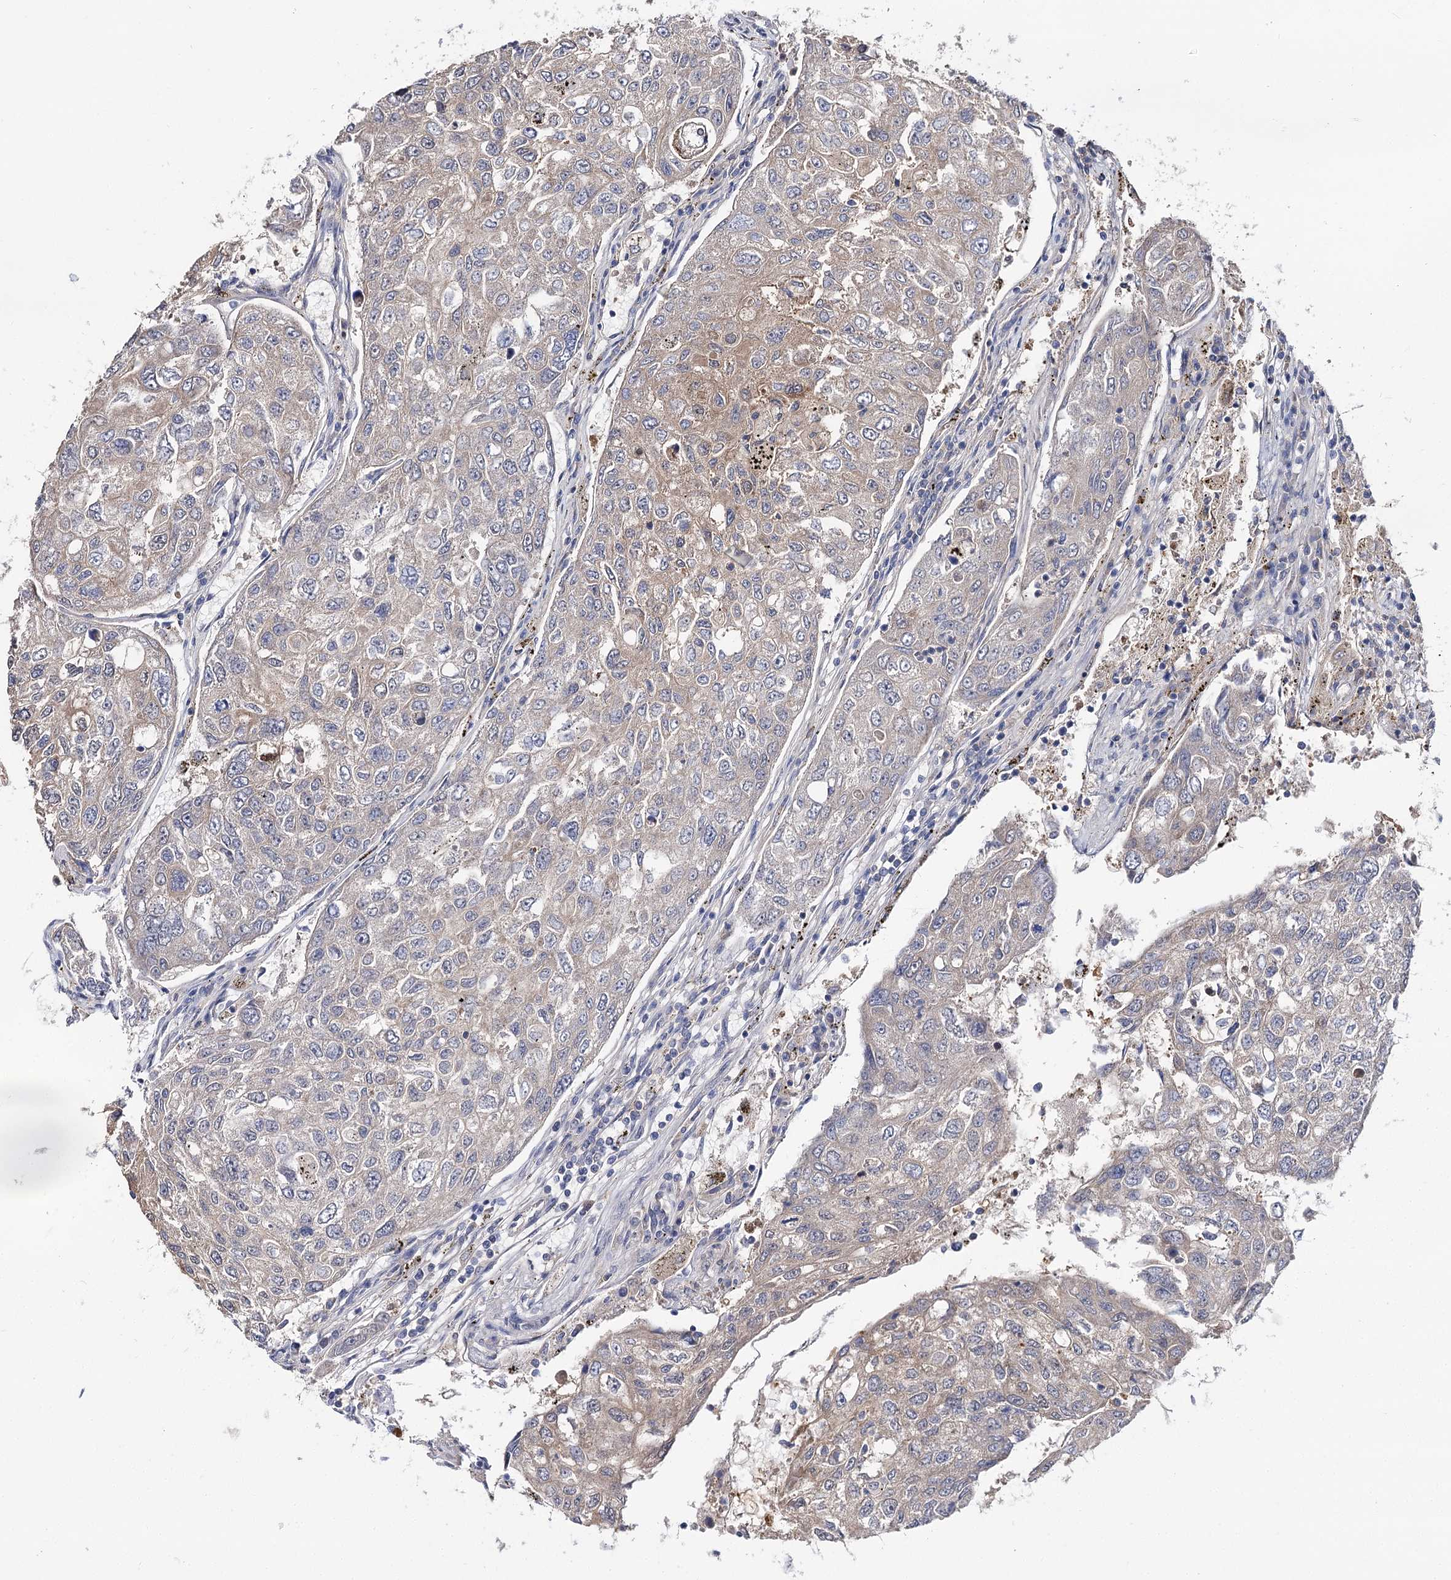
{"staining": {"intensity": "negative", "quantity": "none", "location": "none"}, "tissue": "urothelial cancer", "cell_type": "Tumor cells", "image_type": "cancer", "snomed": [{"axis": "morphology", "description": "Urothelial carcinoma, High grade"}, {"axis": "topography", "description": "Lymph node"}, {"axis": "topography", "description": "Urinary bladder"}], "caption": "This is a image of immunohistochemistry (IHC) staining of urothelial carcinoma (high-grade), which shows no positivity in tumor cells.", "gene": "UGP2", "patient": {"sex": "male", "age": 51}}